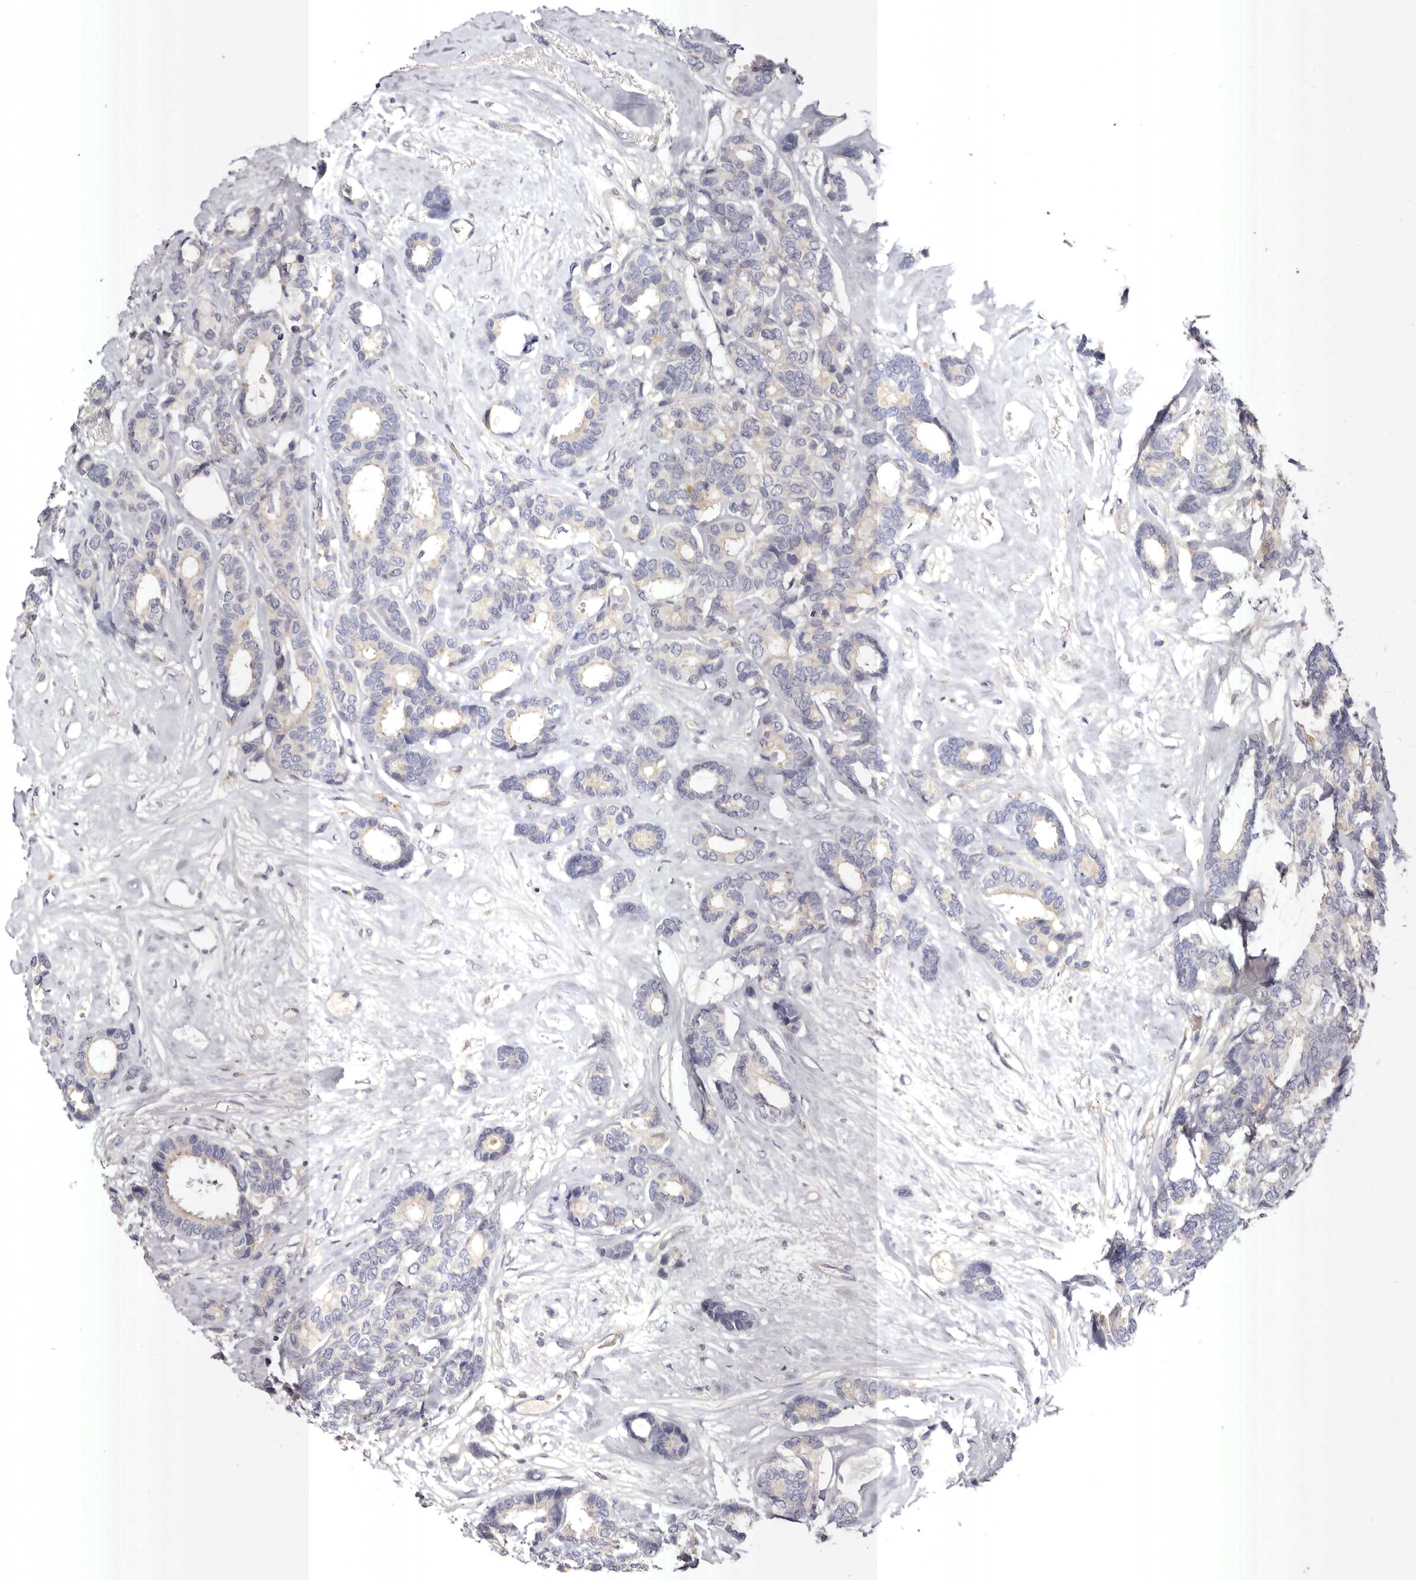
{"staining": {"intensity": "negative", "quantity": "none", "location": "none"}, "tissue": "breast cancer", "cell_type": "Tumor cells", "image_type": "cancer", "snomed": [{"axis": "morphology", "description": "Duct carcinoma"}, {"axis": "topography", "description": "Breast"}], "caption": "This is an immunohistochemistry (IHC) image of human breast cancer. There is no positivity in tumor cells.", "gene": "S1PR5", "patient": {"sex": "female", "age": 87}}